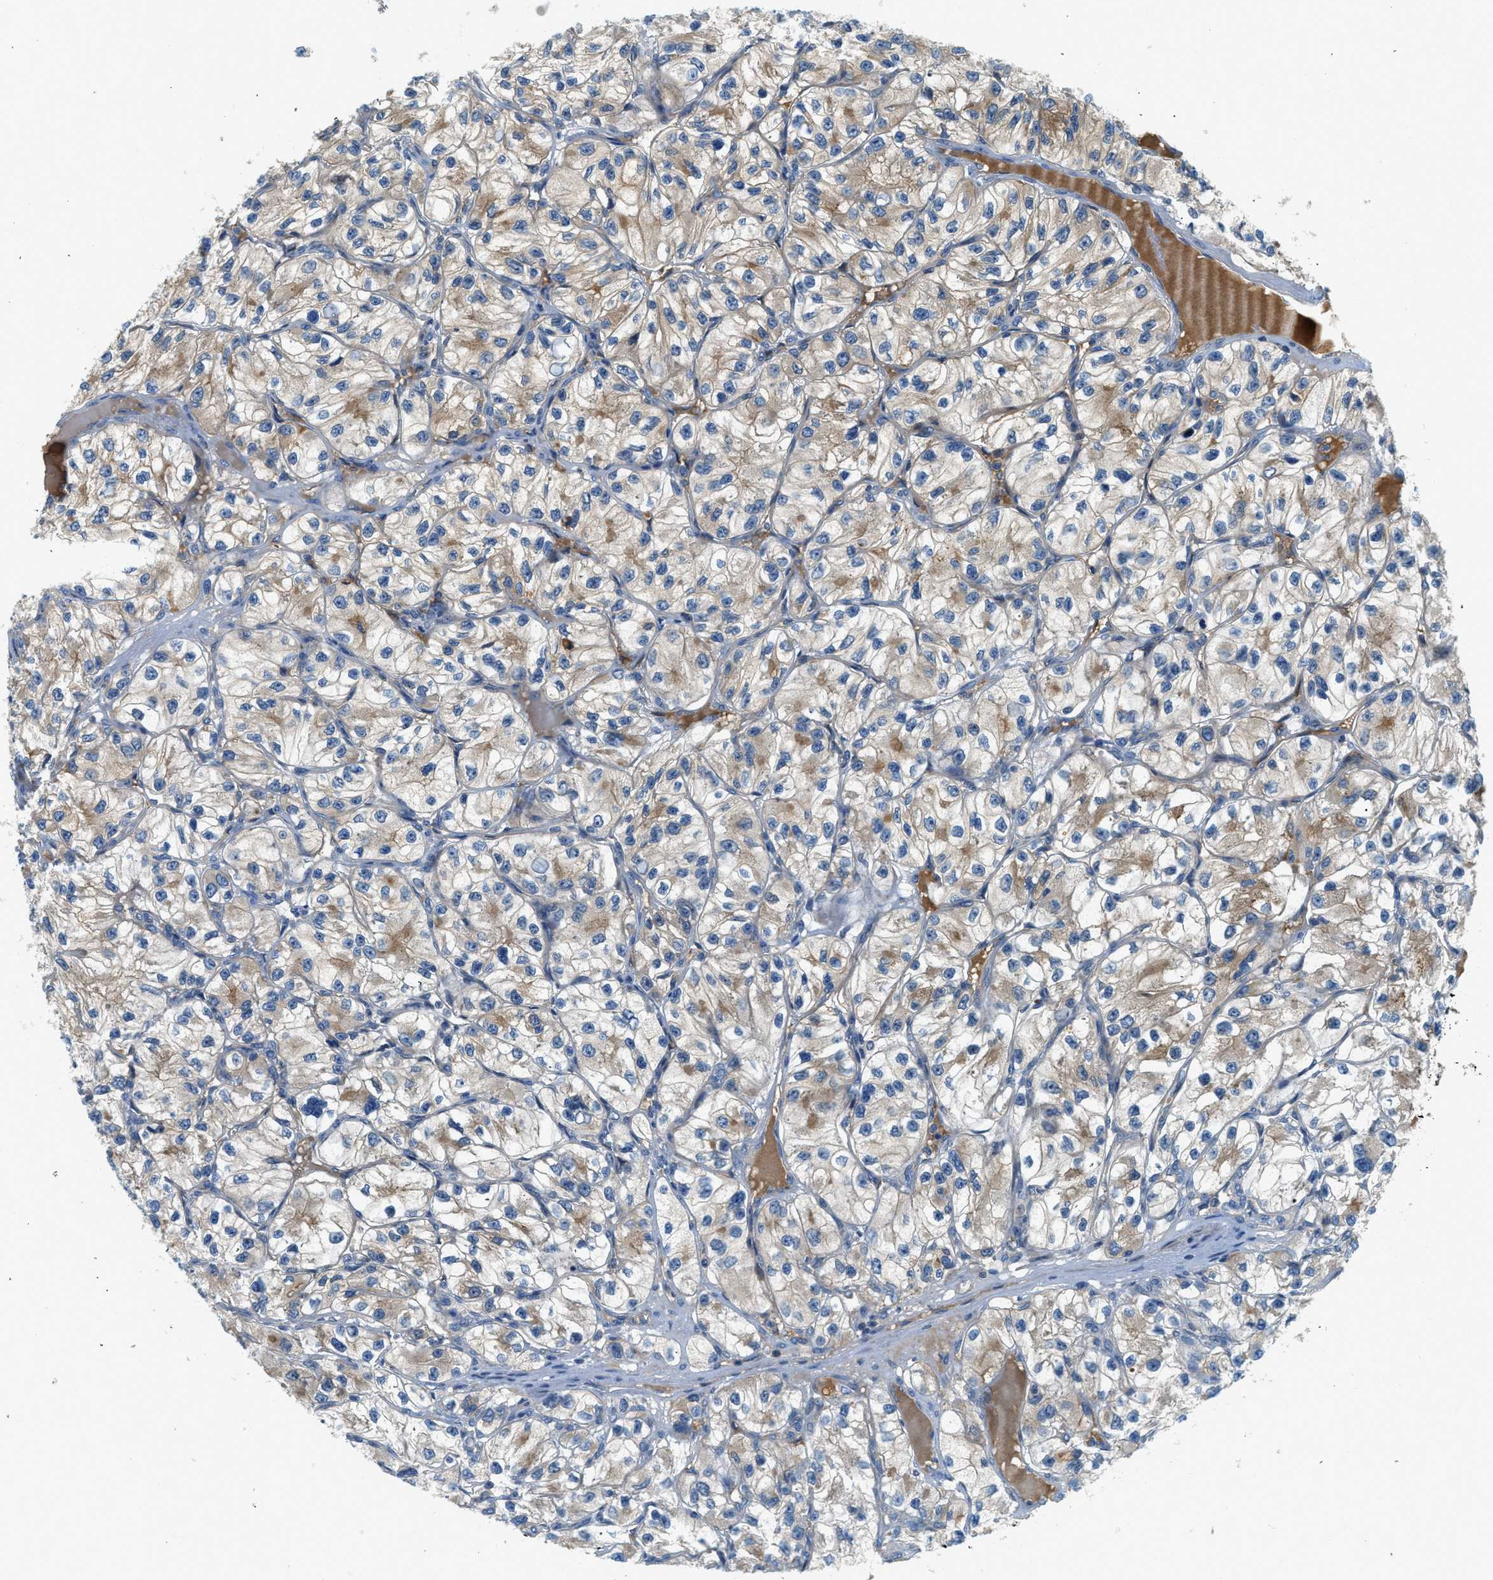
{"staining": {"intensity": "strong", "quantity": "25%-75%", "location": "cytoplasmic/membranous"}, "tissue": "renal cancer", "cell_type": "Tumor cells", "image_type": "cancer", "snomed": [{"axis": "morphology", "description": "Adenocarcinoma, NOS"}, {"axis": "topography", "description": "Kidney"}], "caption": "A brown stain shows strong cytoplasmic/membranous expression of a protein in human renal cancer (adenocarcinoma) tumor cells. Using DAB (brown) and hematoxylin (blue) stains, captured at high magnification using brightfield microscopy.", "gene": "KCNK1", "patient": {"sex": "female", "age": 57}}